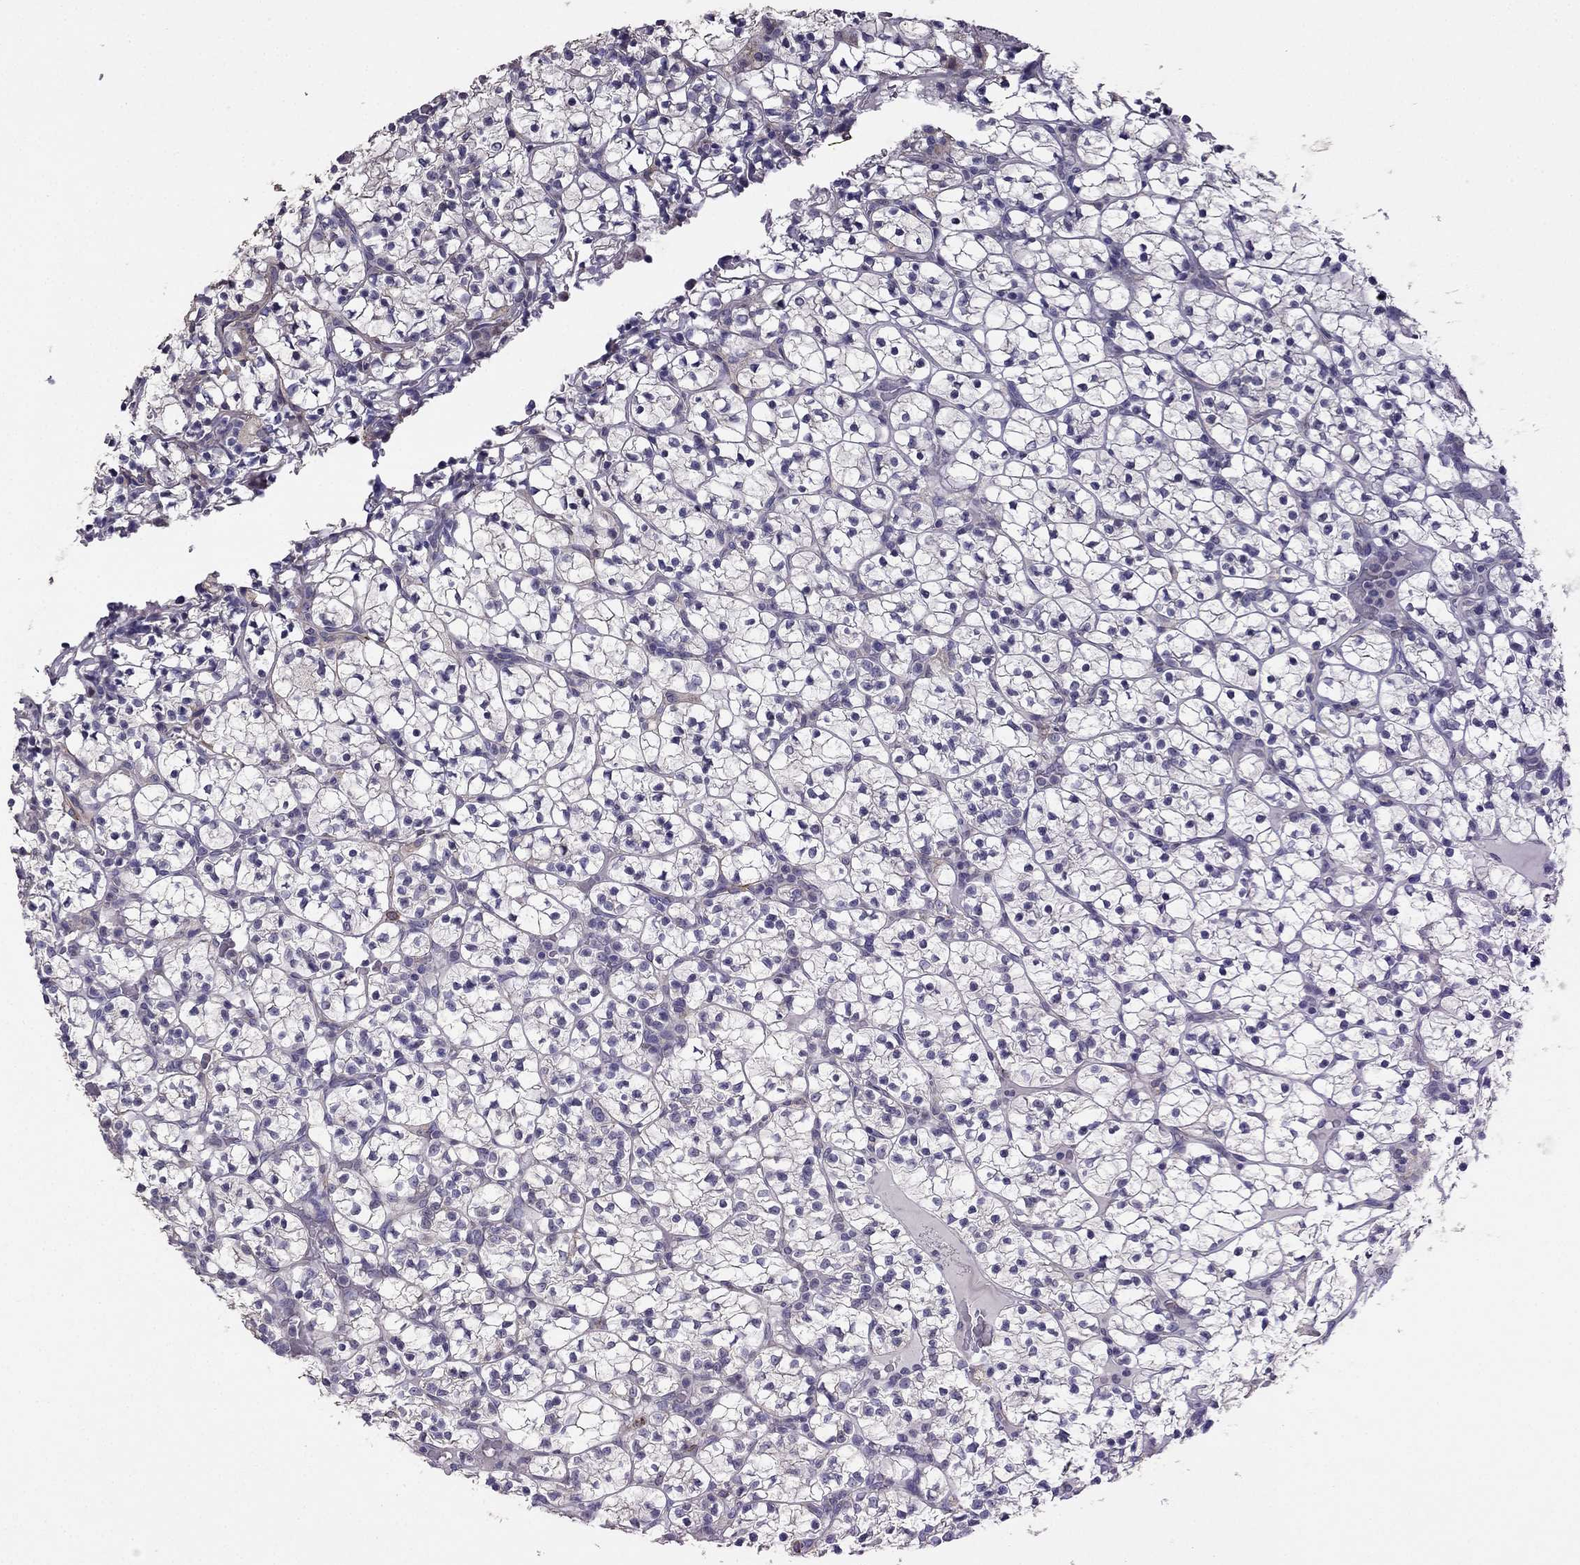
{"staining": {"intensity": "negative", "quantity": "none", "location": "none"}, "tissue": "renal cancer", "cell_type": "Tumor cells", "image_type": "cancer", "snomed": [{"axis": "morphology", "description": "Adenocarcinoma, NOS"}, {"axis": "topography", "description": "Kidney"}], "caption": "DAB immunohistochemical staining of adenocarcinoma (renal) demonstrates no significant positivity in tumor cells.", "gene": "CDH9", "patient": {"sex": "female", "age": 89}}